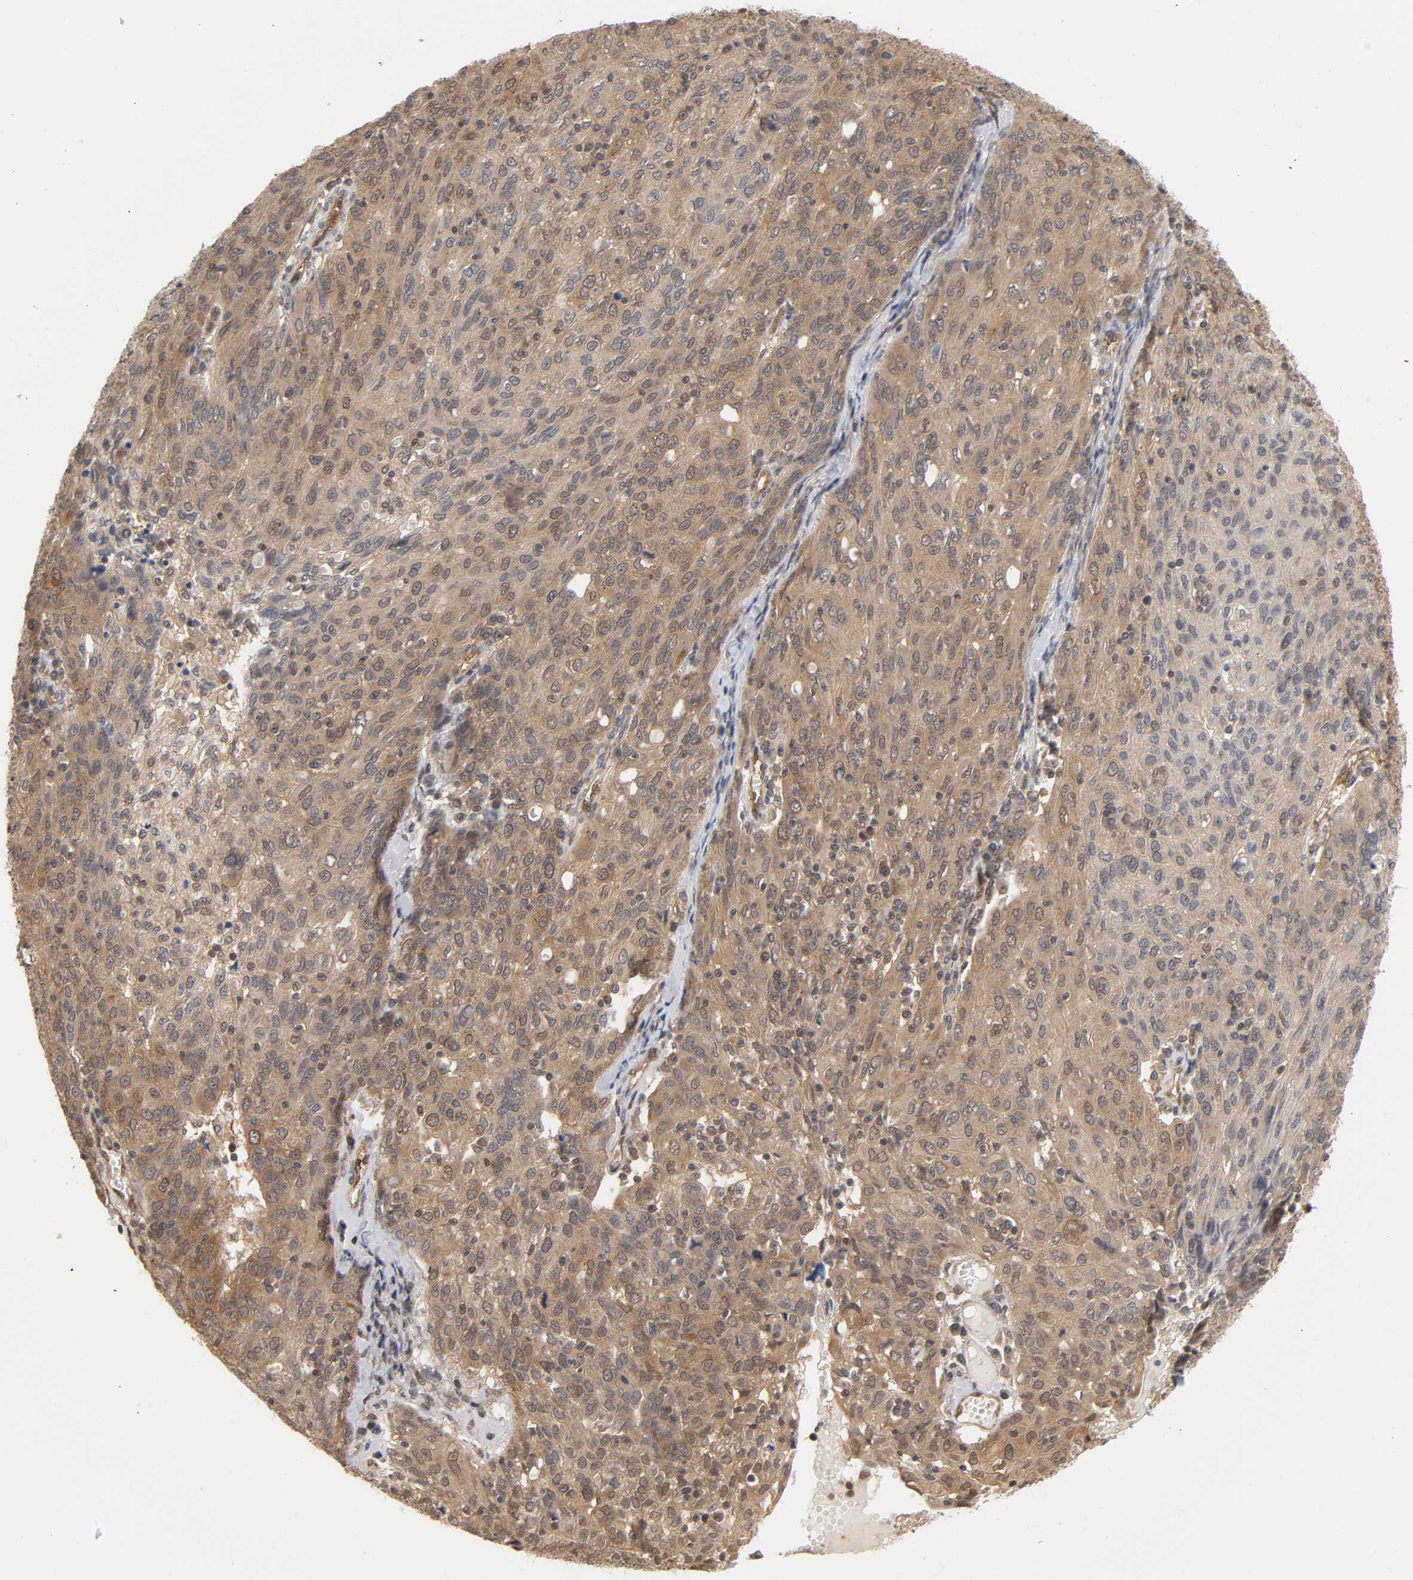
{"staining": {"intensity": "moderate", "quantity": ">75%", "location": "cytoplasmic/membranous"}, "tissue": "ovarian cancer", "cell_type": "Tumor cells", "image_type": "cancer", "snomed": [{"axis": "morphology", "description": "Carcinoma, endometroid"}, {"axis": "topography", "description": "Ovary"}], "caption": "Protein staining of ovarian cancer tissue shows moderate cytoplasmic/membranous staining in approximately >75% of tumor cells.", "gene": "CDC37", "patient": {"sex": "female", "age": 50}}